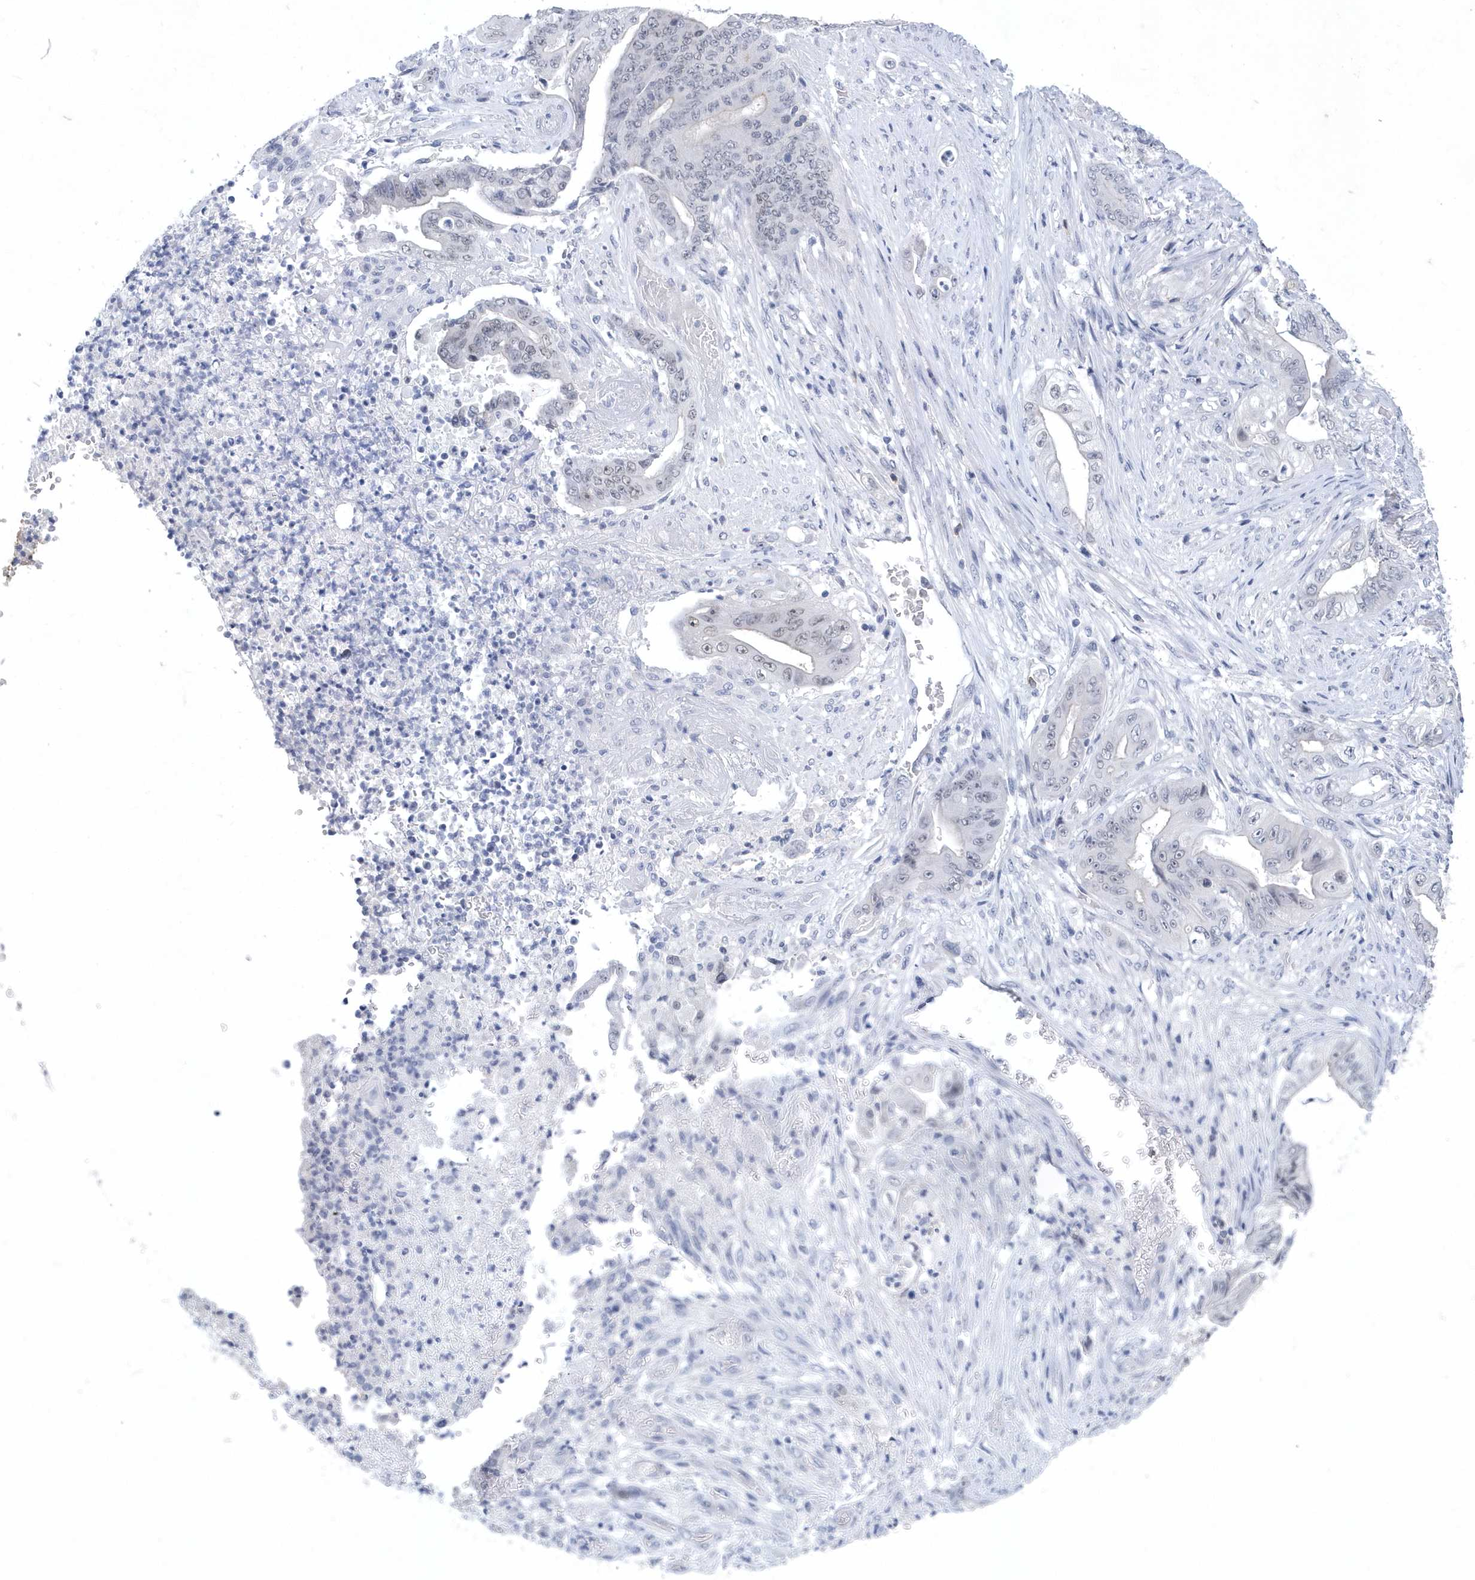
{"staining": {"intensity": "negative", "quantity": "none", "location": "none"}, "tissue": "stomach cancer", "cell_type": "Tumor cells", "image_type": "cancer", "snomed": [{"axis": "morphology", "description": "Adenocarcinoma, NOS"}, {"axis": "topography", "description": "Stomach"}], "caption": "This histopathology image is of stomach cancer (adenocarcinoma) stained with immunohistochemistry (IHC) to label a protein in brown with the nuclei are counter-stained blue. There is no positivity in tumor cells. (Immunohistochemistry, brightfield microscopy, high magnification).", "gene": "SRGAP3", "patient": {"sex": "female", "age": 73}}